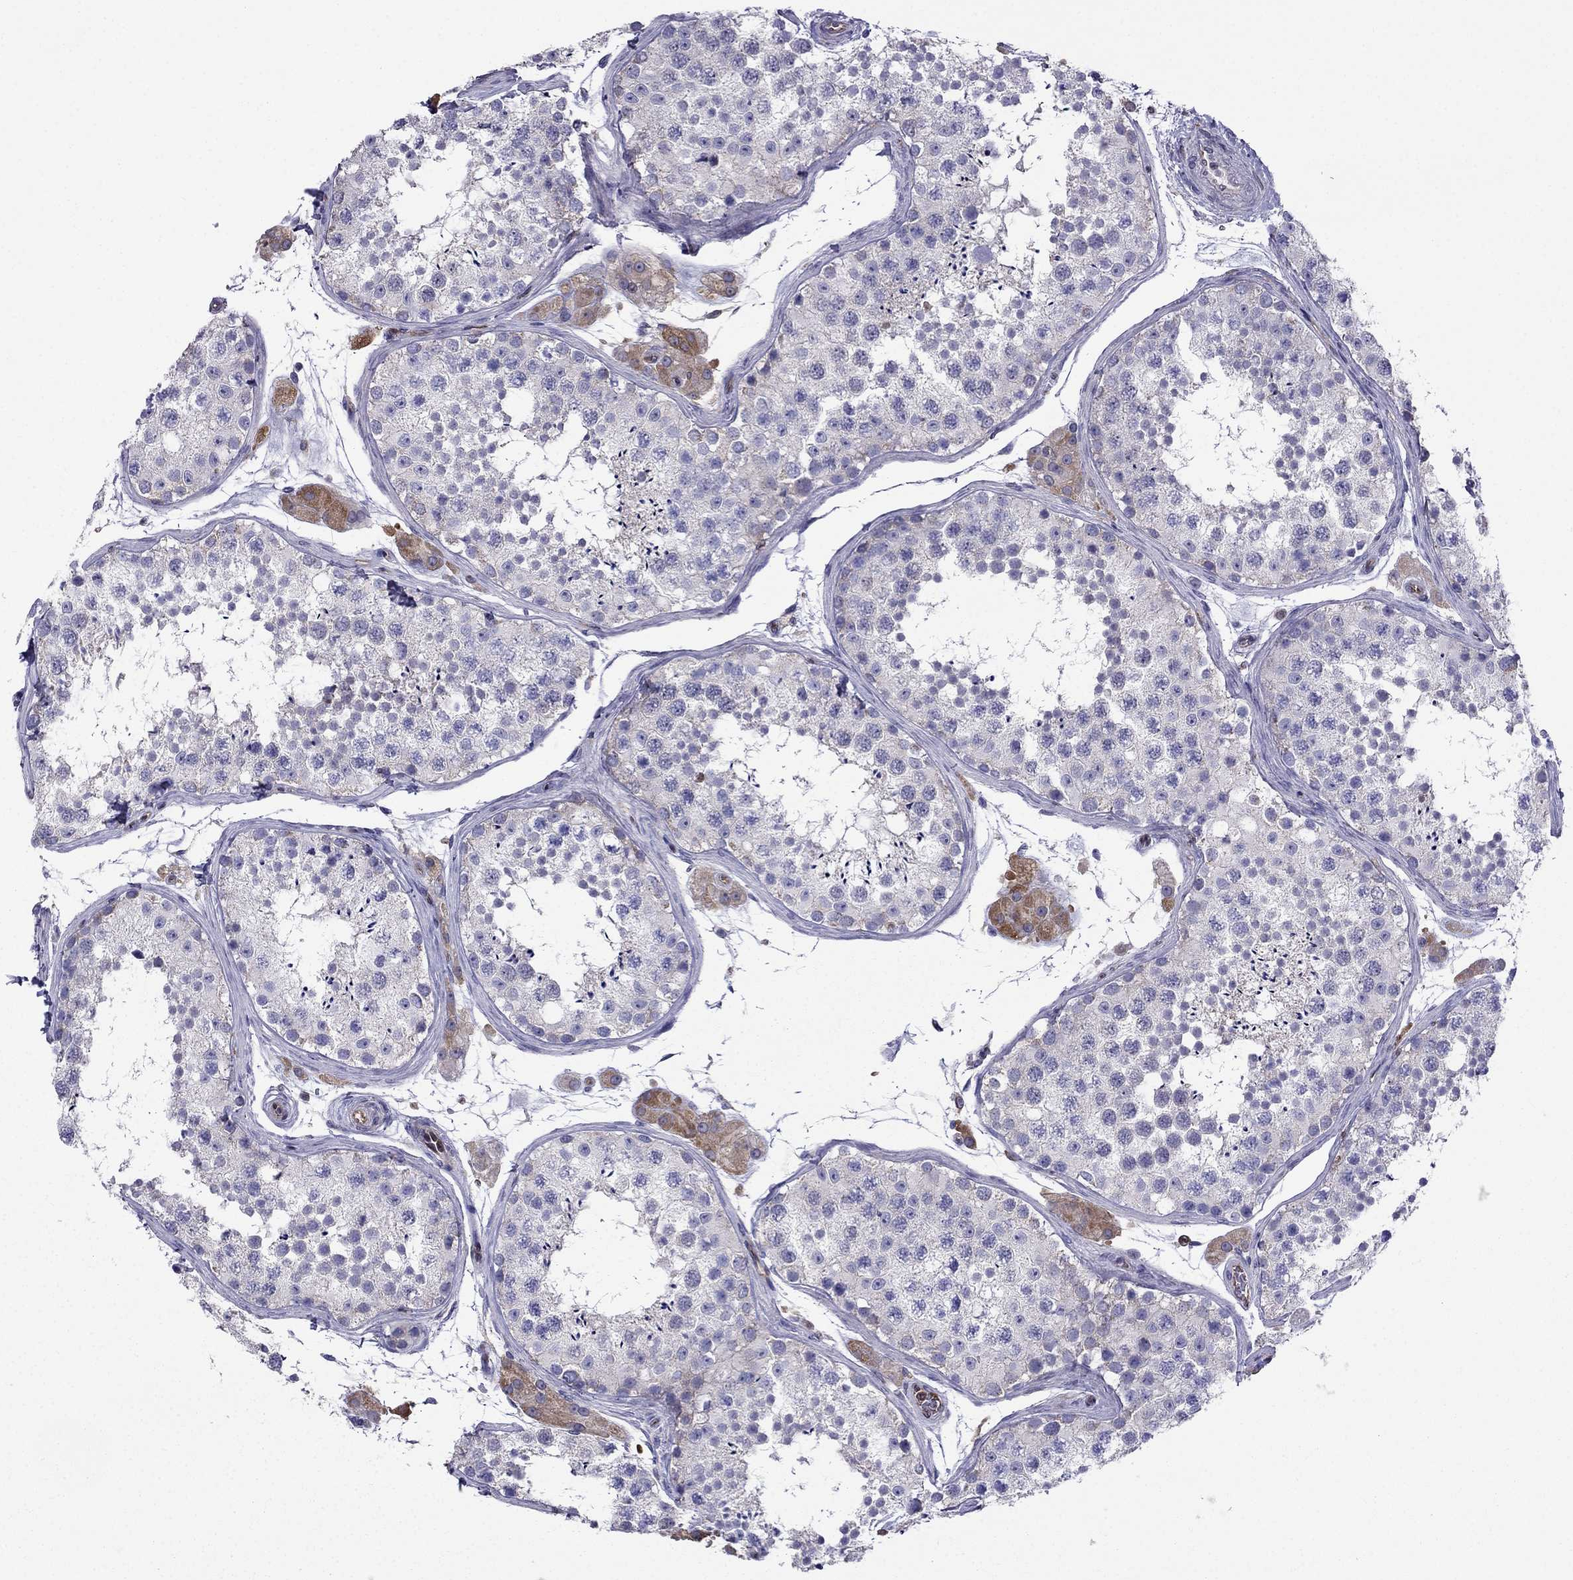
{"staining": {"intensity": "negative", "quantity": "none", "location": "none"}, "tissue": "testis", "cell_type": "Cells in seminiferous ducts", "image_type": "normal", "snomed": [{"axis": "morphology", "description": "Normal tissue, NOS"}, {"axis": "topography", "description": "Testis"}], "caption": "Cells in seminiferous ducts are negative for protein expression in unremarkable human testis. (DAB (3,3'-diaminobenzidine) immunohistochemistry (IHC), high magnification).", "gene": "GNAL", "patient": {"sex": "male", "age": 41}}